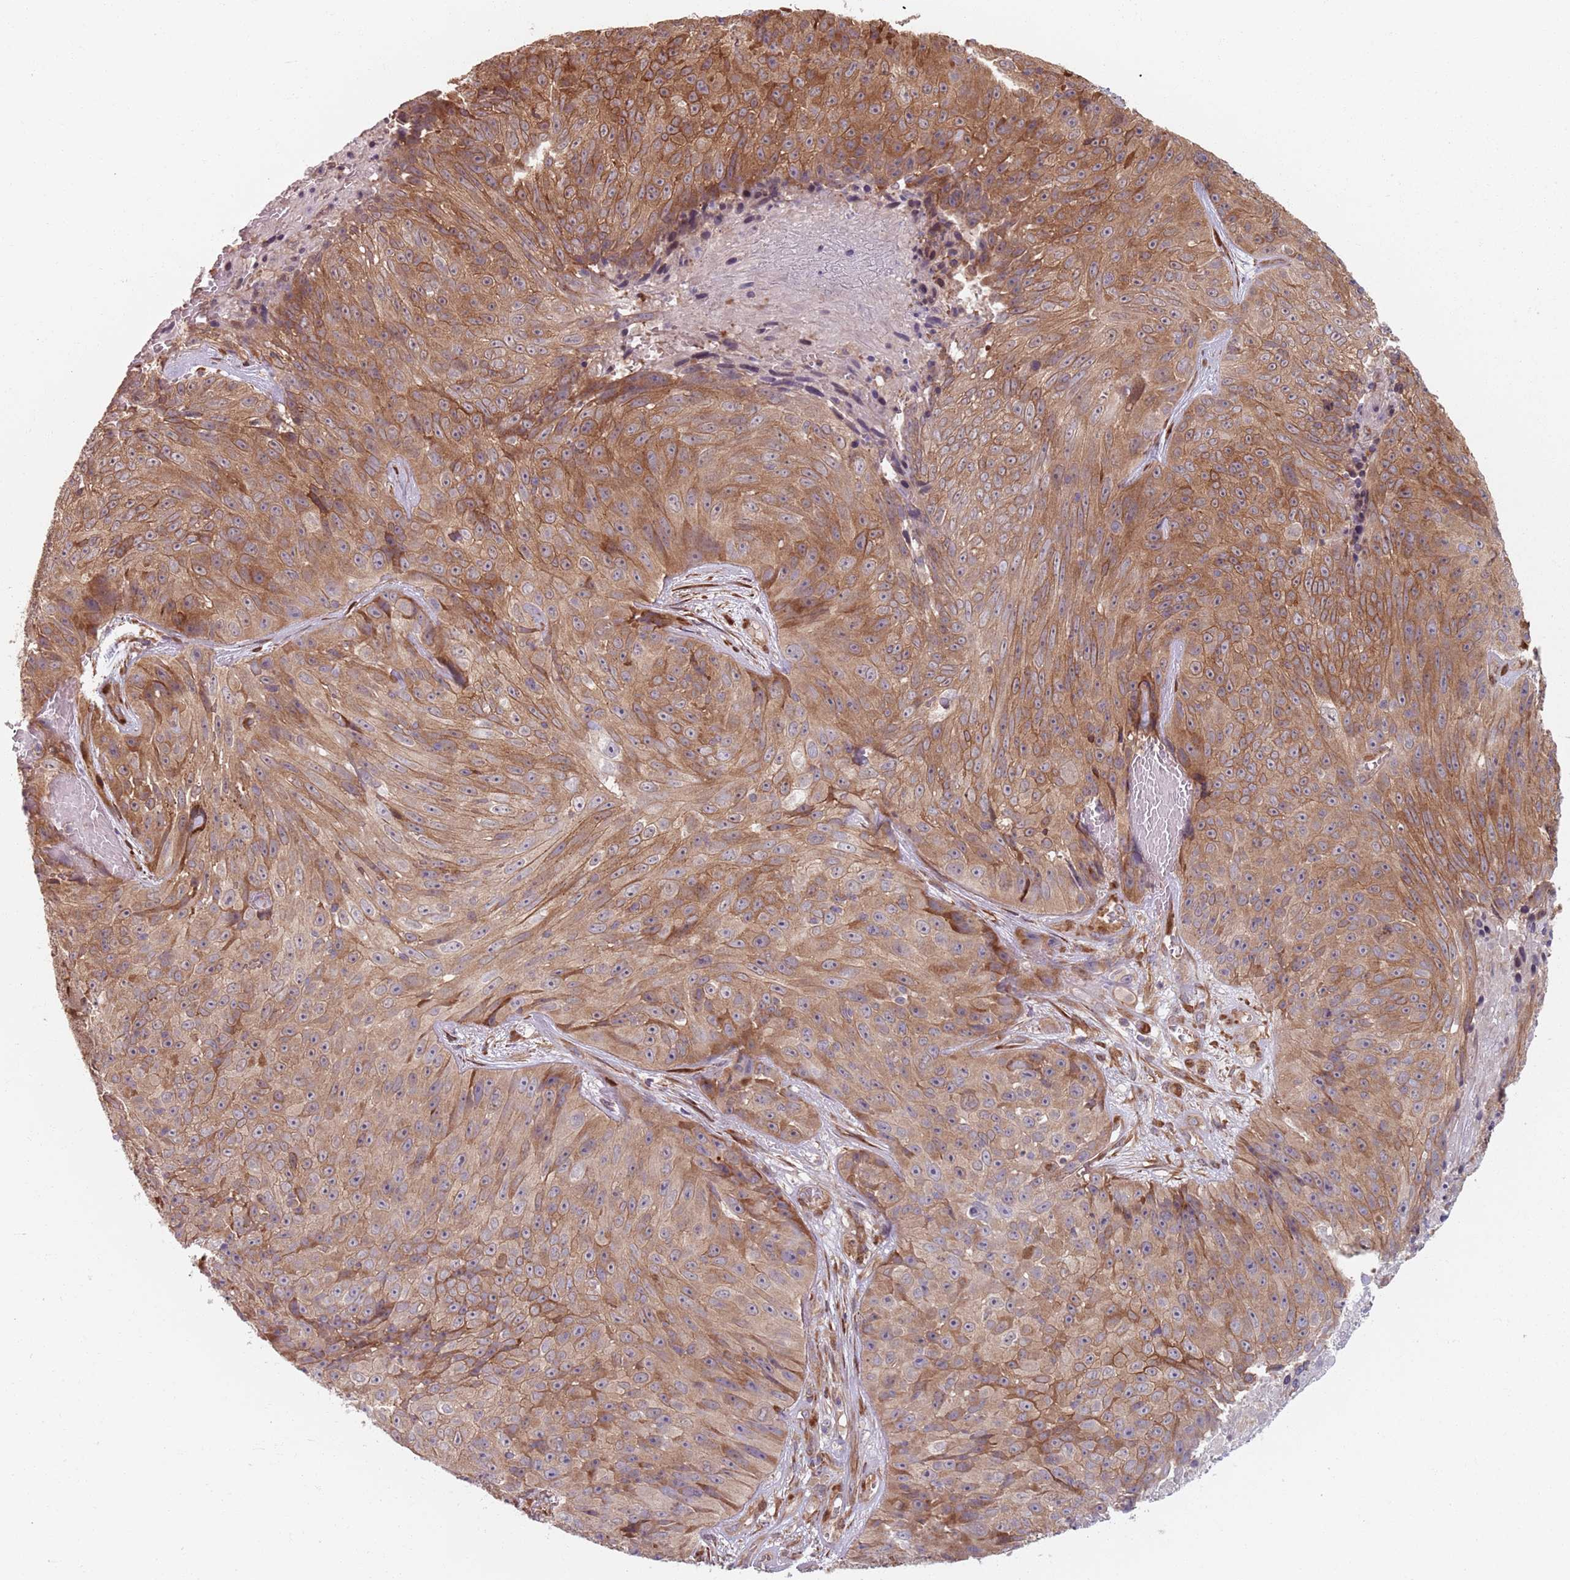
{"staining": {"intensity": "moderate", "quantity": ">75%", "location": "cytoplasmic/membranous"}, "tissue": "skin cancer", "cell_type": "Tumor cells", "image_type": "cancer", "snomed": [{"axis": "morphology", "description": "Squamous cell carcinoma, NOS"}, {"axis": "topography", "description": "Skin"}], "caption": "Skin cancer (squamous cell carcinoma) was stained to show a protein in brown. There is medium levels of moderate cytoplasmic/membranous positivity in approximately >75% of tumor cells. (DAB = brown stain, brightfield microscopy at high magnification).", "gene": "NOTCH3", "patient": {"sex": "female", "age": 87}}